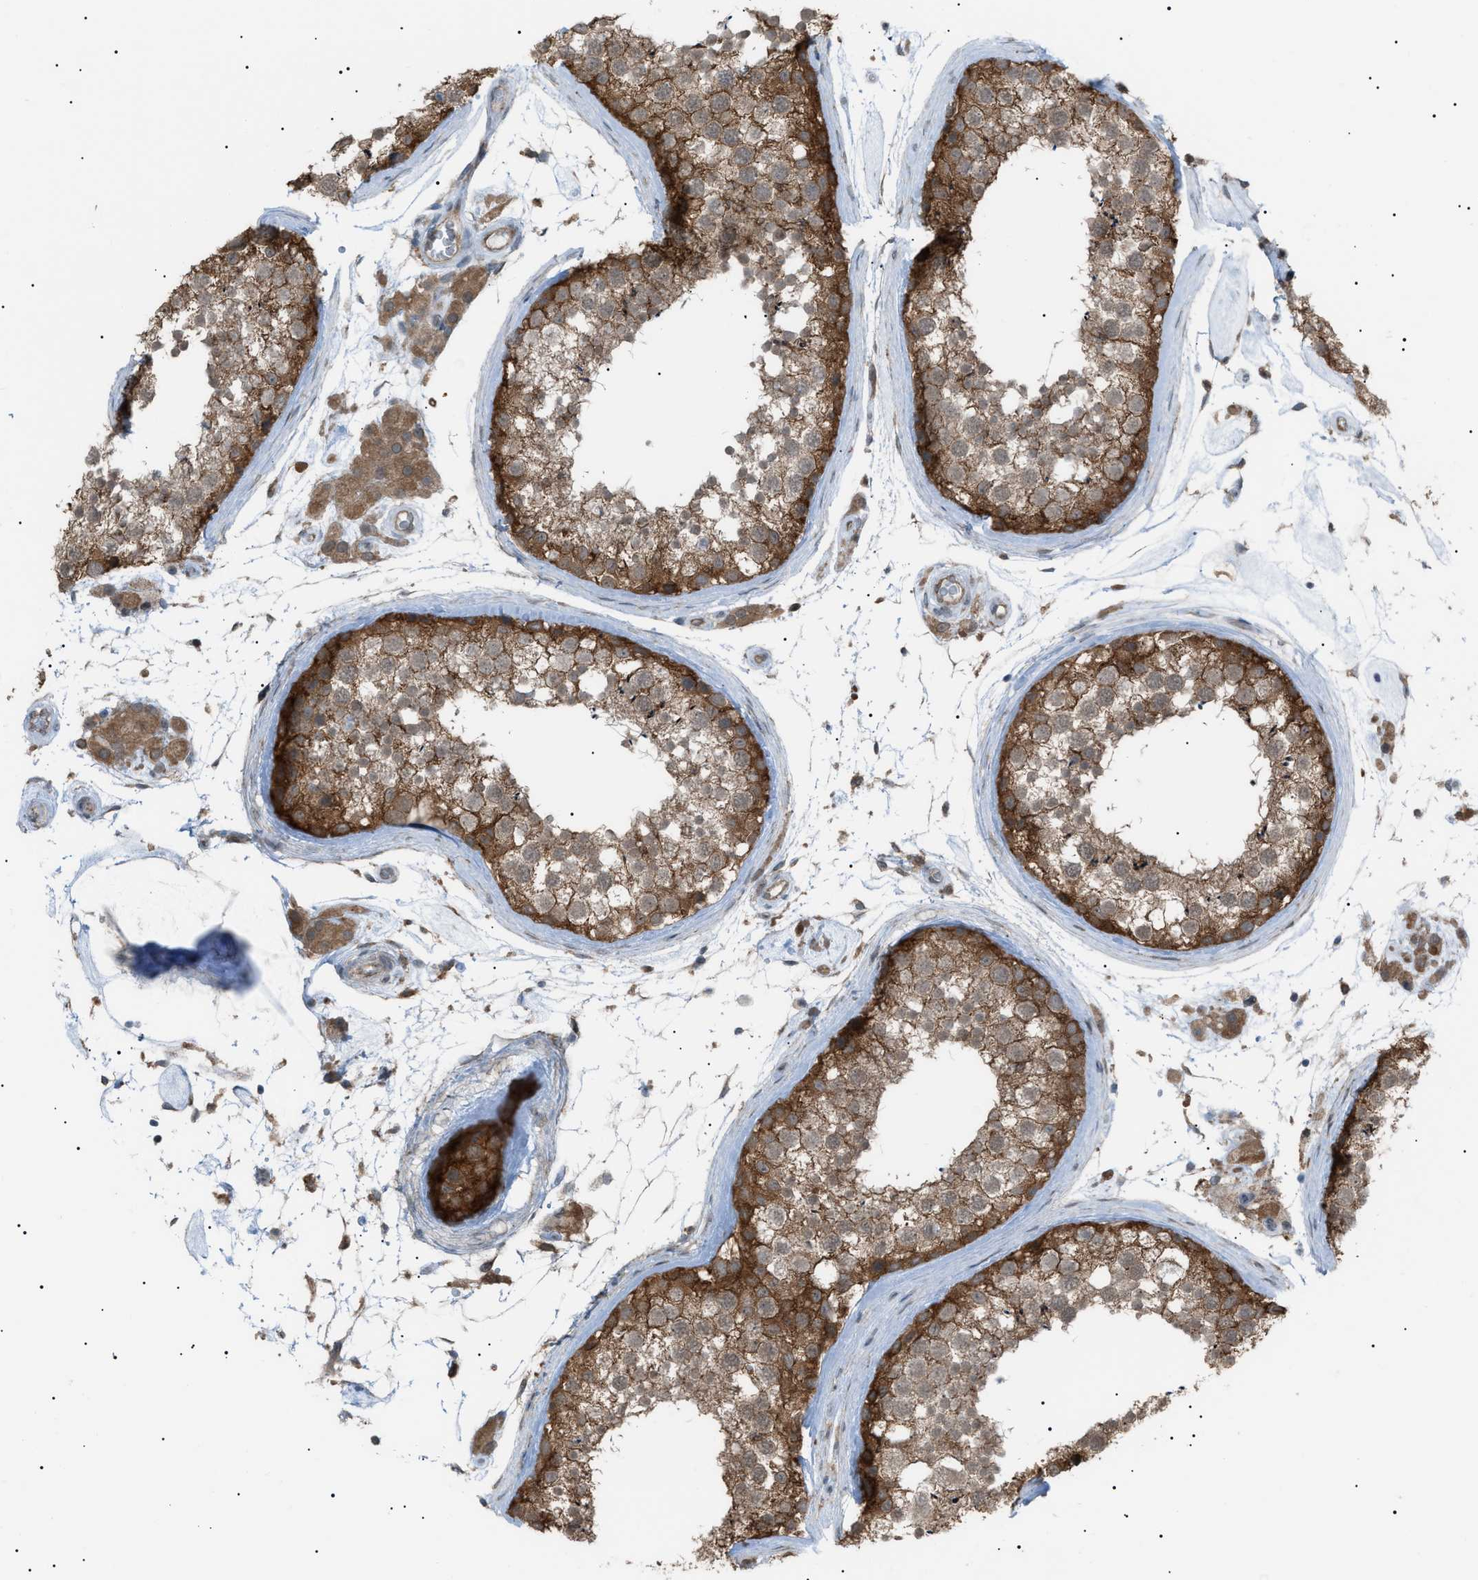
{"staining": {"intensity": "strong", "quantity": ">75%", "location": "cytoplasmic/membranous"}, "tissue": "testis", "cell_type": "Cells in seminiferous ducts", "image_type": "normal", "snomed": [{"axis": "morphology", "description": "Normal tissue, NOS"}, {"axis": "topography", "description": "Testis"}], "caption": "Immunohistochemical staining of benign testis displays >75% levels of strong cytoplasmic/membranous protein staining in approximately >75% of cells in seminiferous ducts. The staining was performed using DAB (3,3'-diaminobenzidine), with brown indicating positive protein expression. Nuclei are stained blue with hematoxylin.", "gene": "LPIN2", "patient": {"sex": "male", "age": 46}}